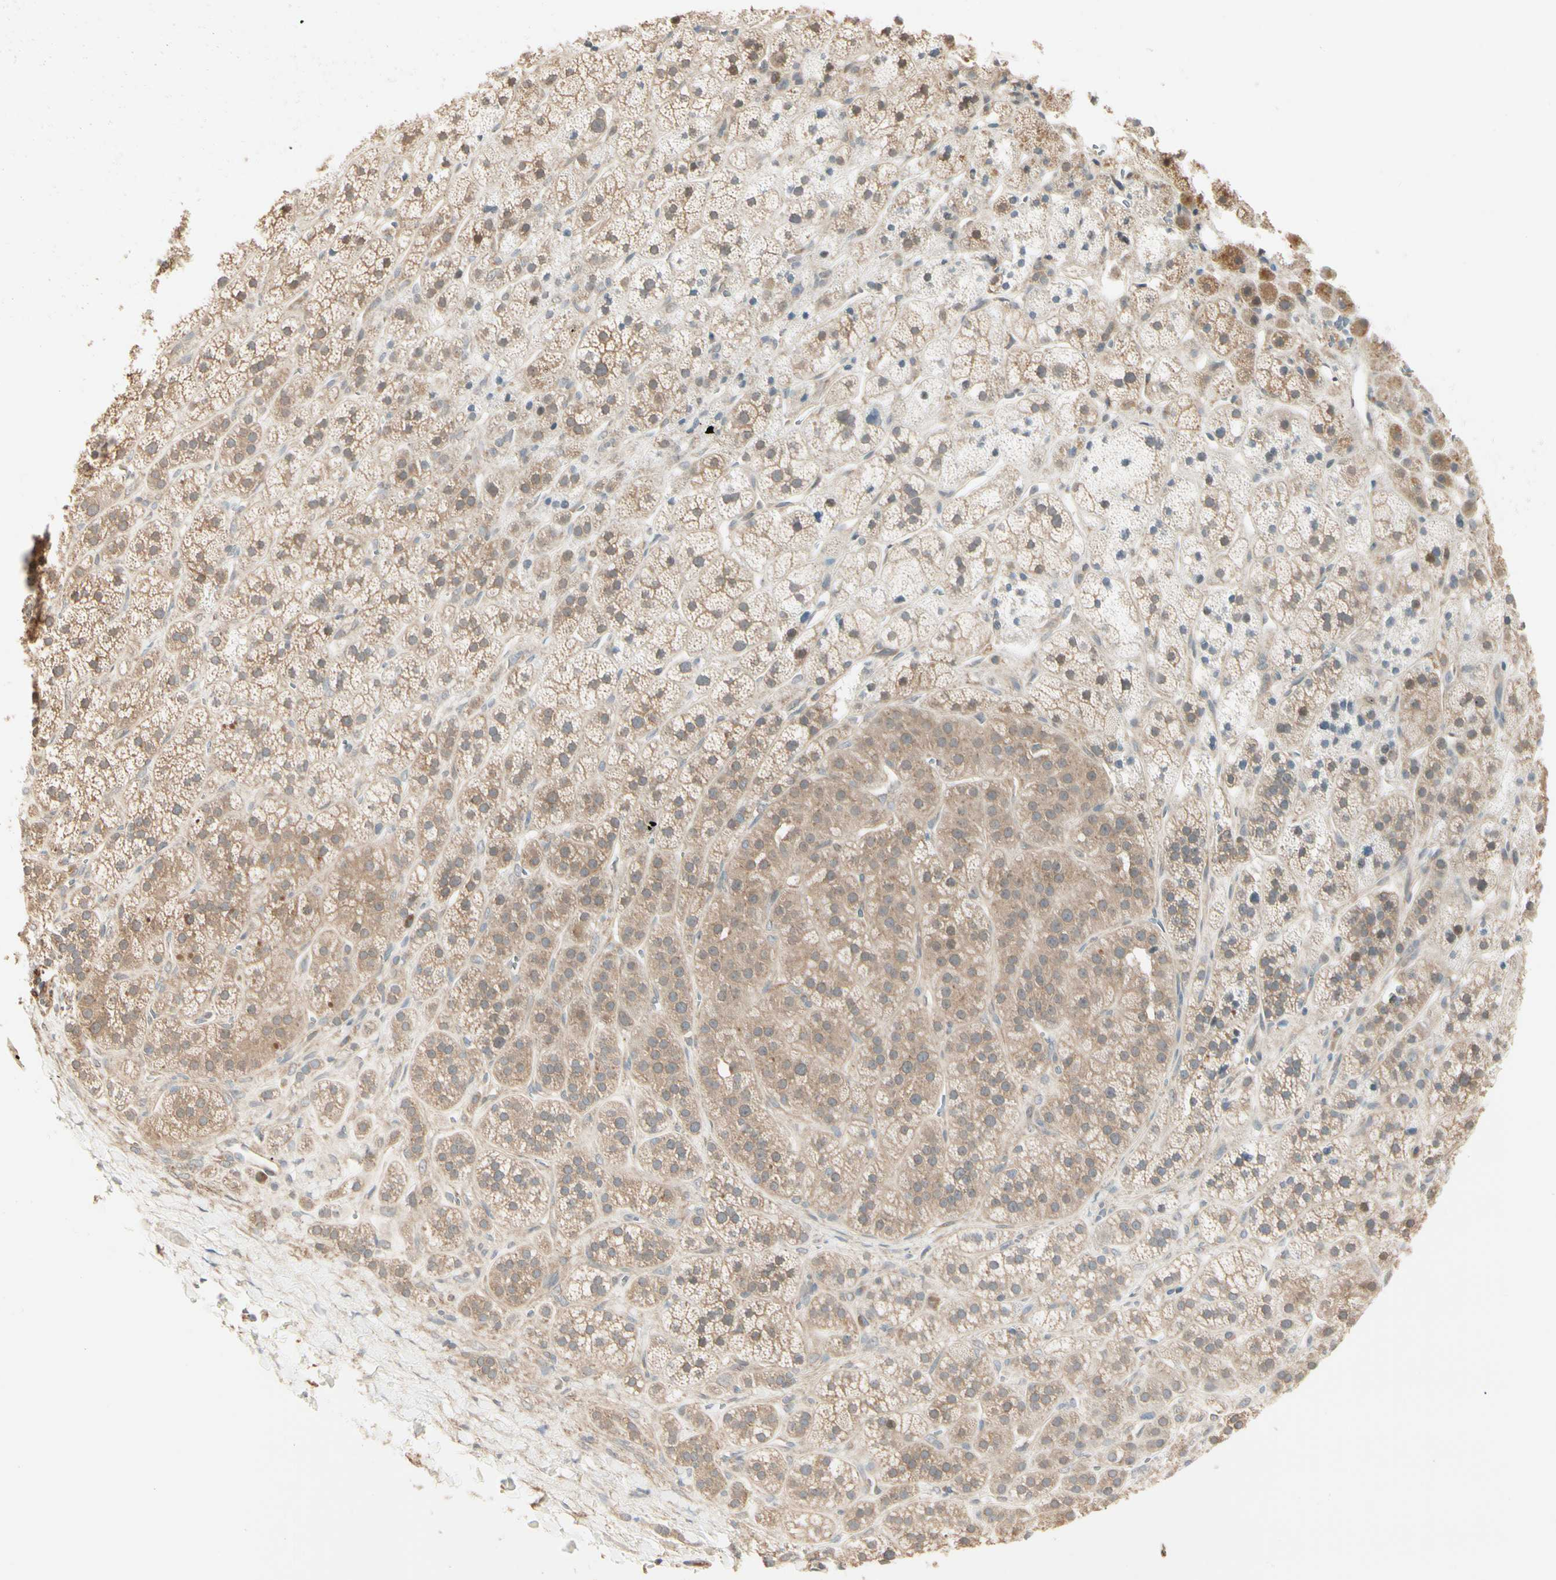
{"staining": {"intensity": "moderate", "quantity": "25%-75%", "location": "cytoplasmic/membranous"}, "tissue": "adrenal gland", "cell_type": "Glandular cells", "image_type": "normal", "snomed": [{"axis": "morphology", "description": "Normal tissue, NOS"}, {"axis": "topography", "description": "Adrenal gland"}], "caption": "Adrenal gland stained with DAB (3,3'-diaminobenzidine) immunohistochemistry (IHC) shows medium levels of moderate cytoplasmic/membranous staining in about 25%-75% of glandular cells.", "gene": "IRAG1", "patient": {"sex": "male", "age": 56}}